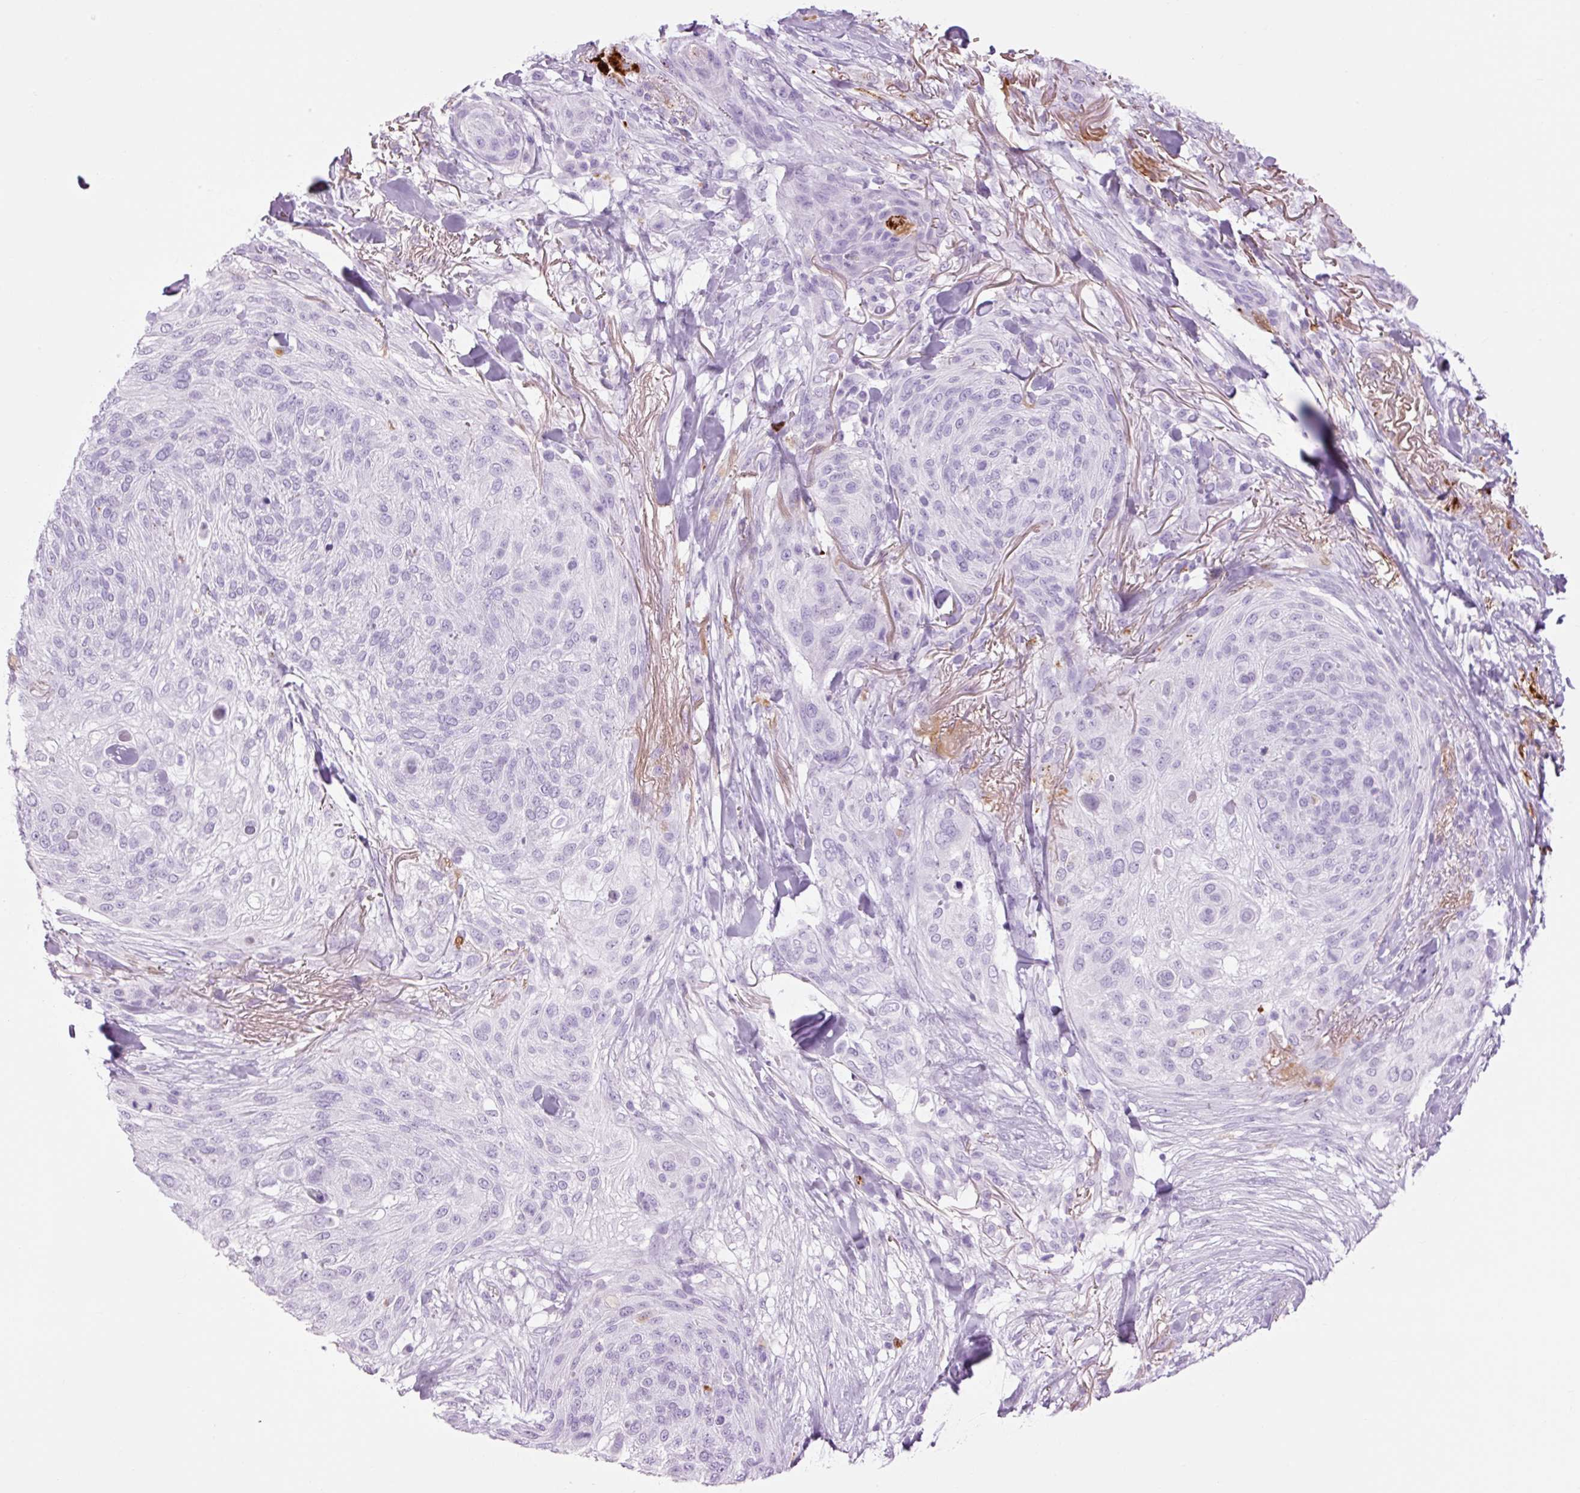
{"staining": {"intensity": "negative", "quantity": "none", "location": "none"}, "tissue": "skin cancer", "cell_type": "Tumor cells", "image_type": "cancer", "snomed": [{"axis": "morphology", "description": "Squamous cell carcinoma, NOS"}, {"axis": "topography", "description": "Skin"}], "caption": "A micrograph of human skin cancer (squamous cell carcinoma) is negative for staining in tumor cells.", "gene": "LYZ", "patient": {"sex": "female", "age": 87}}